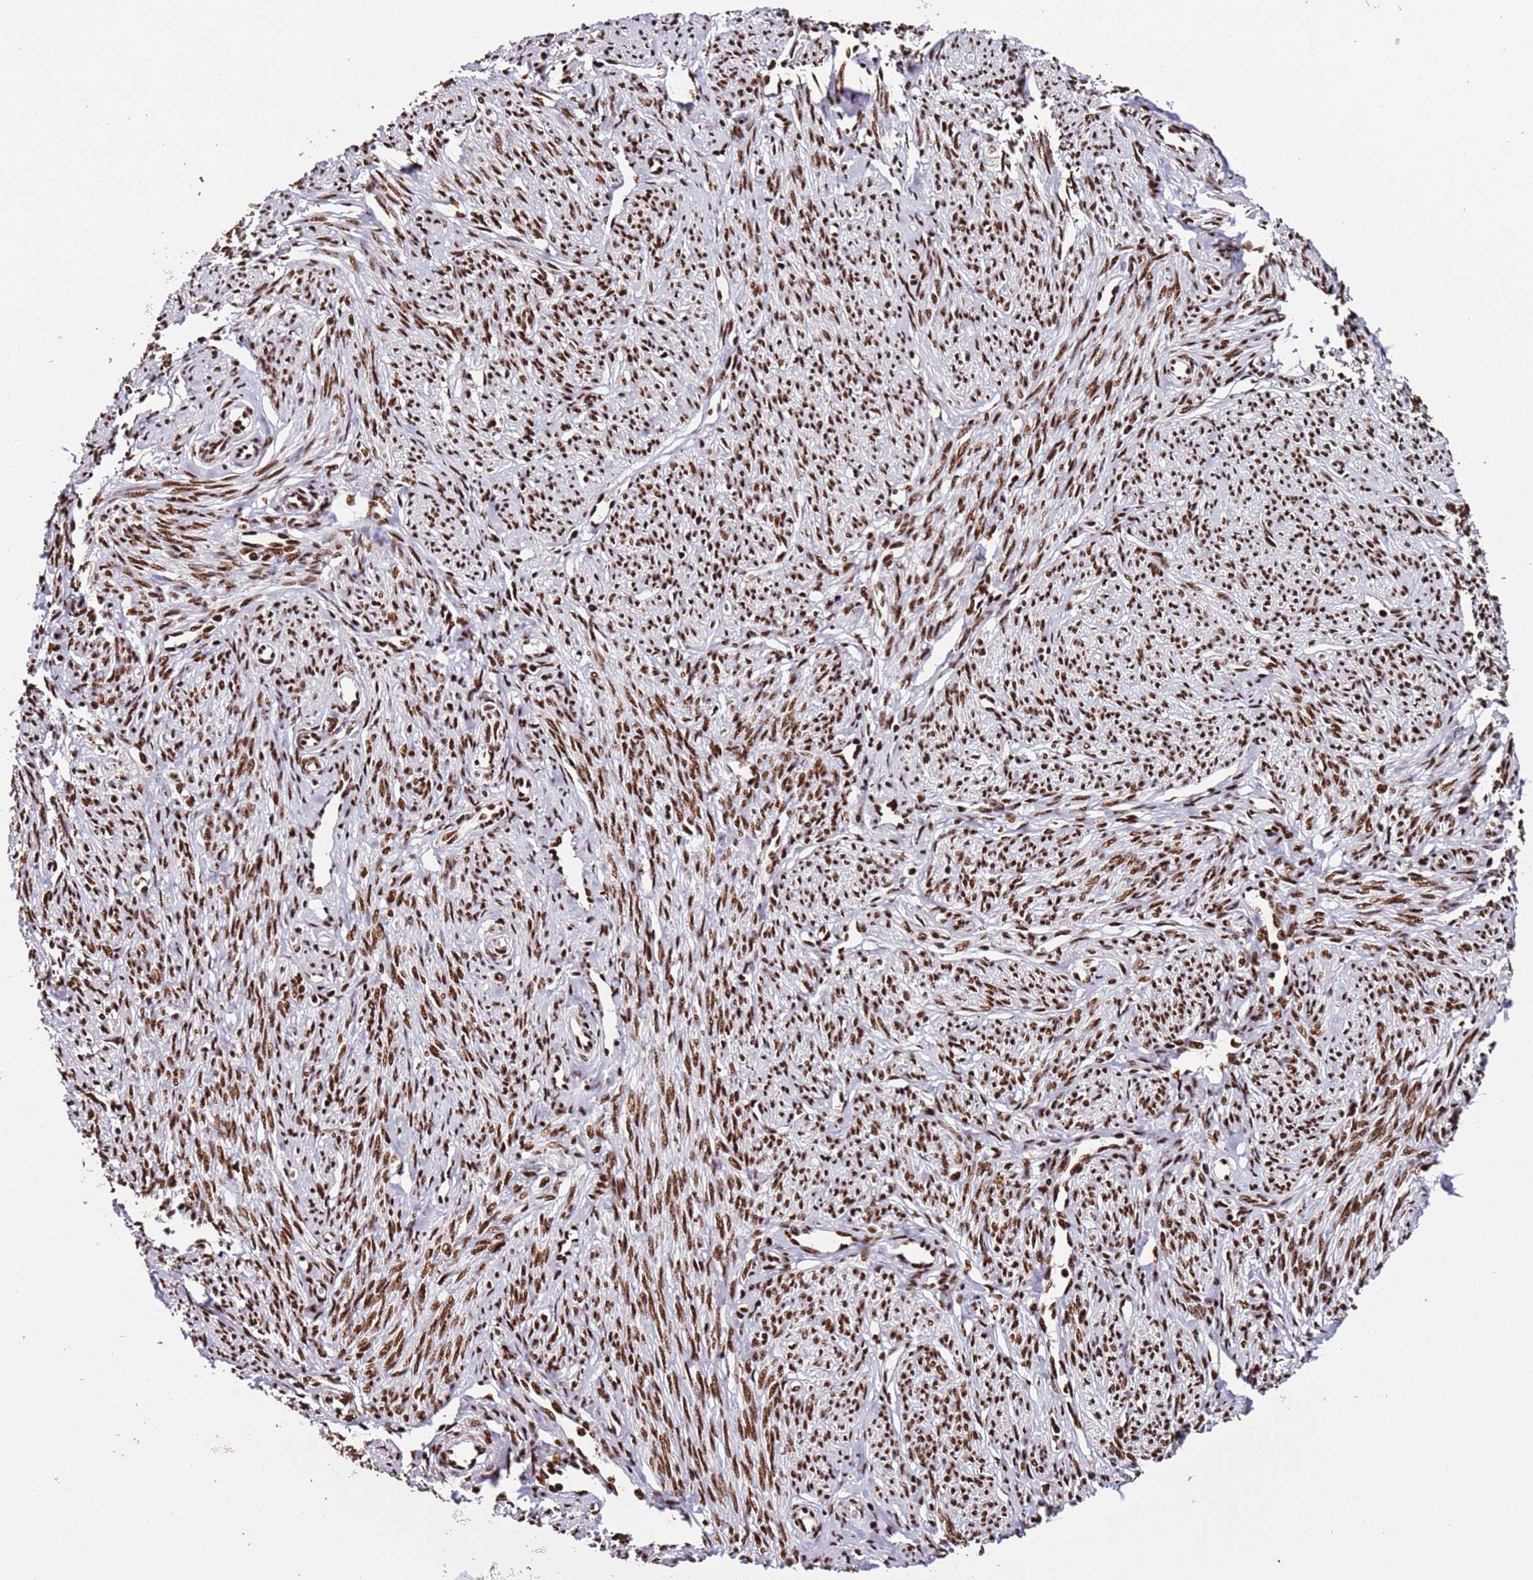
{"staining": {"intensity": "moderate", "quantity": ">75%", "location": "nuclear"}, "tissue": "endometrium", "cell_type": "Cells in endometrial stroma", "image_type": "normal", "snomed": [{"axis": "morphology", "description": "Normal tissue, NOS"}, {"axis": "topography", "description": "Endometrium"}], "caption": "DAB (3,3'-diaminobenzidine) immunohistochemical staining of unremarkable endometrium shows moderate nuclear protein positivity in approximately >75% of cells in endometrial stroma.", "gene": "C6orf226", "patient": {"sex": "female", "age": 72}}